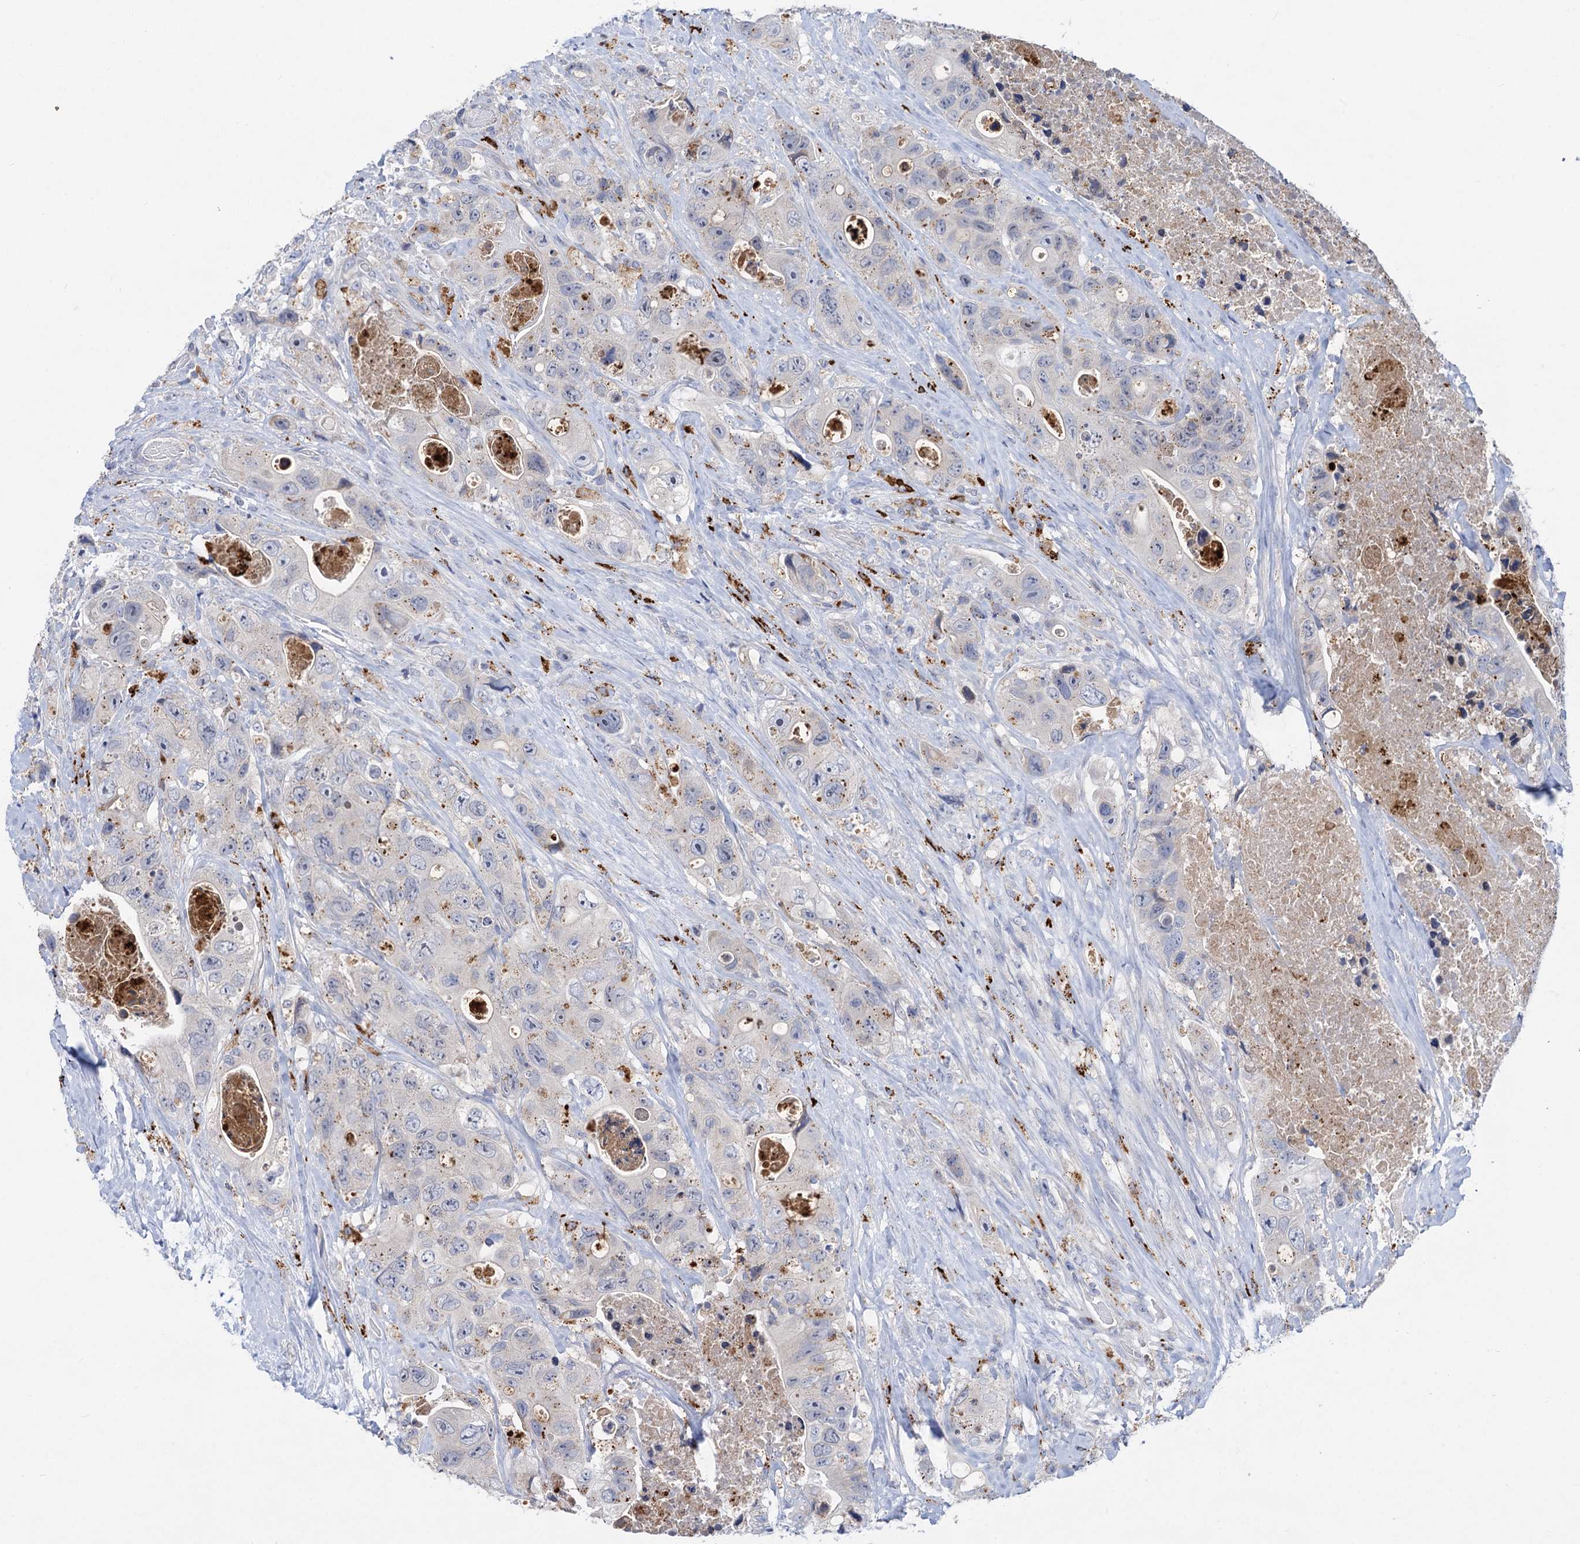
{"staining": {"intensity": "negative", "quantity": "none", "location": "none"}, "tissue": "colorectal cancer", "cell_type": "Tumor cells", "image_type": "cancer", "snomed": [{"axis": "morphology", "description": "Adenocarcinoma, NOS"}, {"axis": "topography", "description": "Colon"}], "caption": "Immunohistochemistry micrograph of colorectal cancer stained for a protein (brown), which reveals no positivity in tumor cells.", "gene": "ANKS3", "patient": {"sex": "female", "age": 46}}